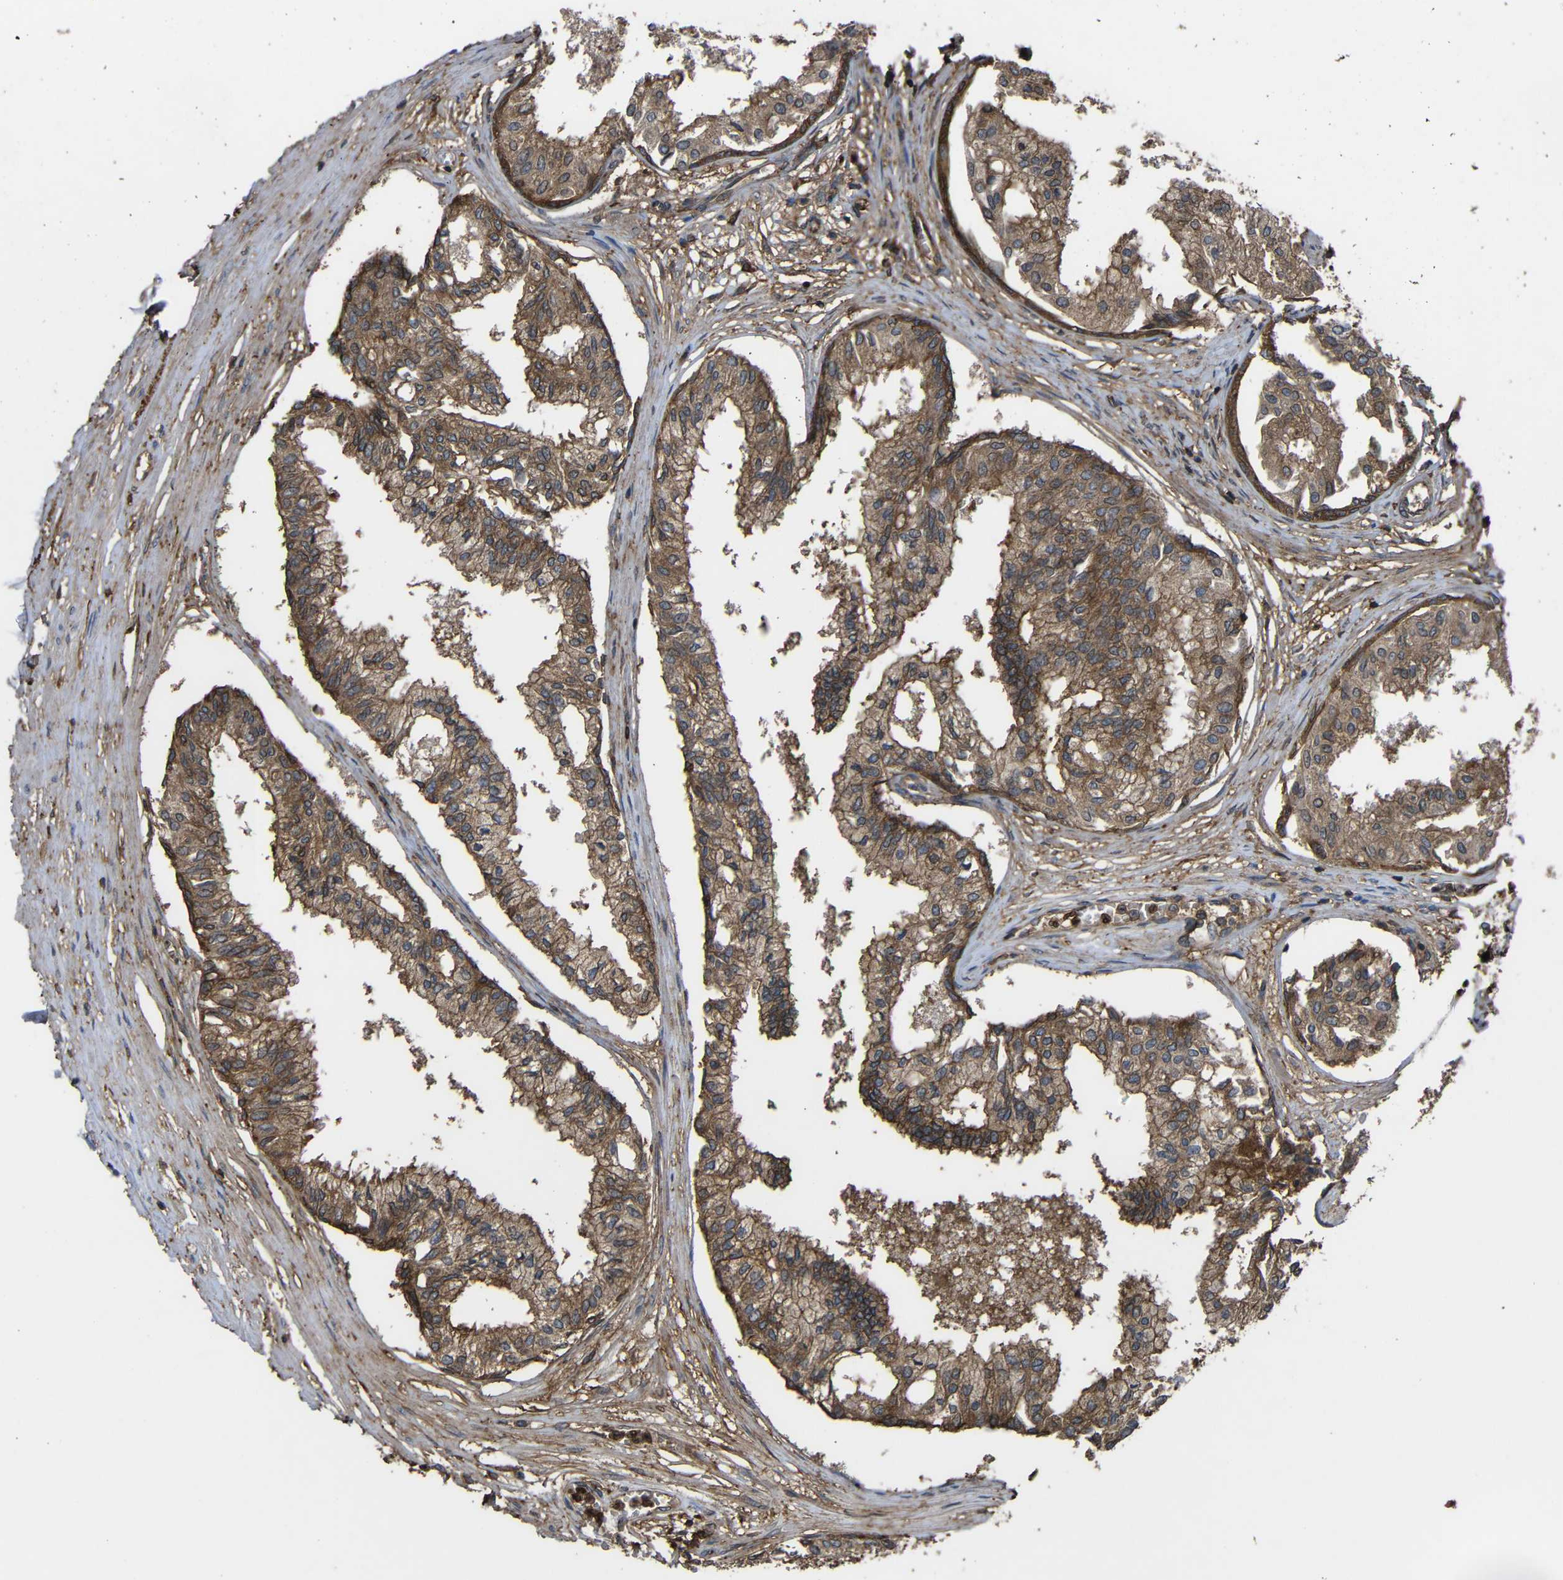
{"staining": {"intensity": "moderate", "quantity": ">75%", "location": "cytoplasmic/membranous"}, "tissue": "prostate", "cell_type": "Glandular cells", "image_type": "normal", "snomed": [{"axis": "morphology", "description": "Normal tissue, NOS"}, {"axis": "topography", "description": "Prostate"}, {"axis": "topography", "description": "Seminal veicle"}], "caption": "Unremarkable prostate demonstrates moderate cytoplasmic/membranous expression in about >75% of glandular cells.", "gene": "TREM2", "patient": {"sex": "male", "age": 60}}